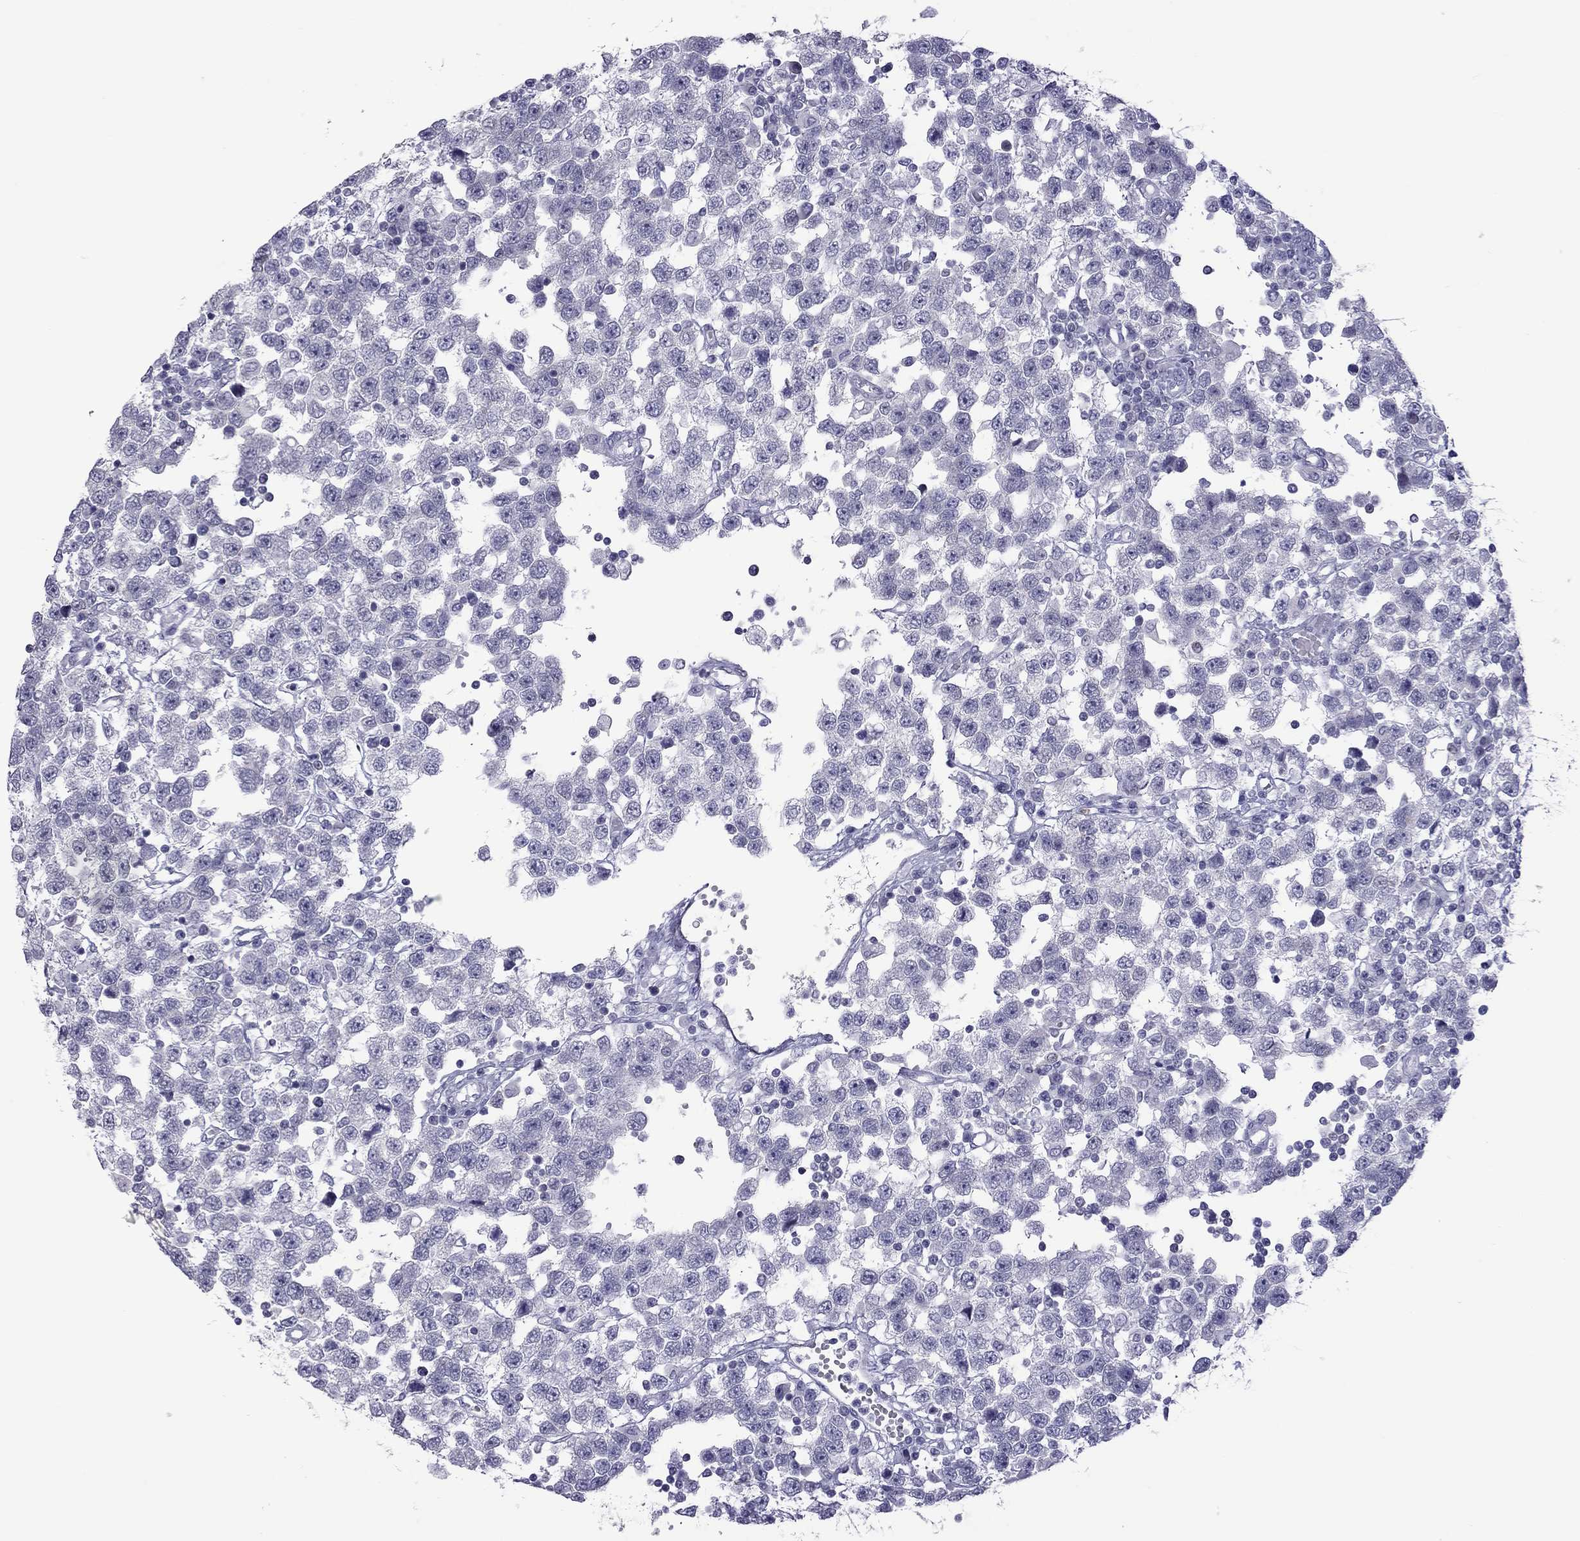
{"staining": {"intensity": "negative", "quantity": "none", "location": "none"}, "tissue": "testis cancer", "cell_type": "Tumor cells", "image_type": "cancer", "snomed": [{"axis": "morphology", "description": "Seminoma, NOS"}, {"axis": "topography", "description": "Testis"}], "caption": "Human testis cancer (seminoma) stained for a protein using immunohistochemistry shows no staining in tumor cells.", "gene": "TEX14", "patient": {"sex": "male", "age": 34}}